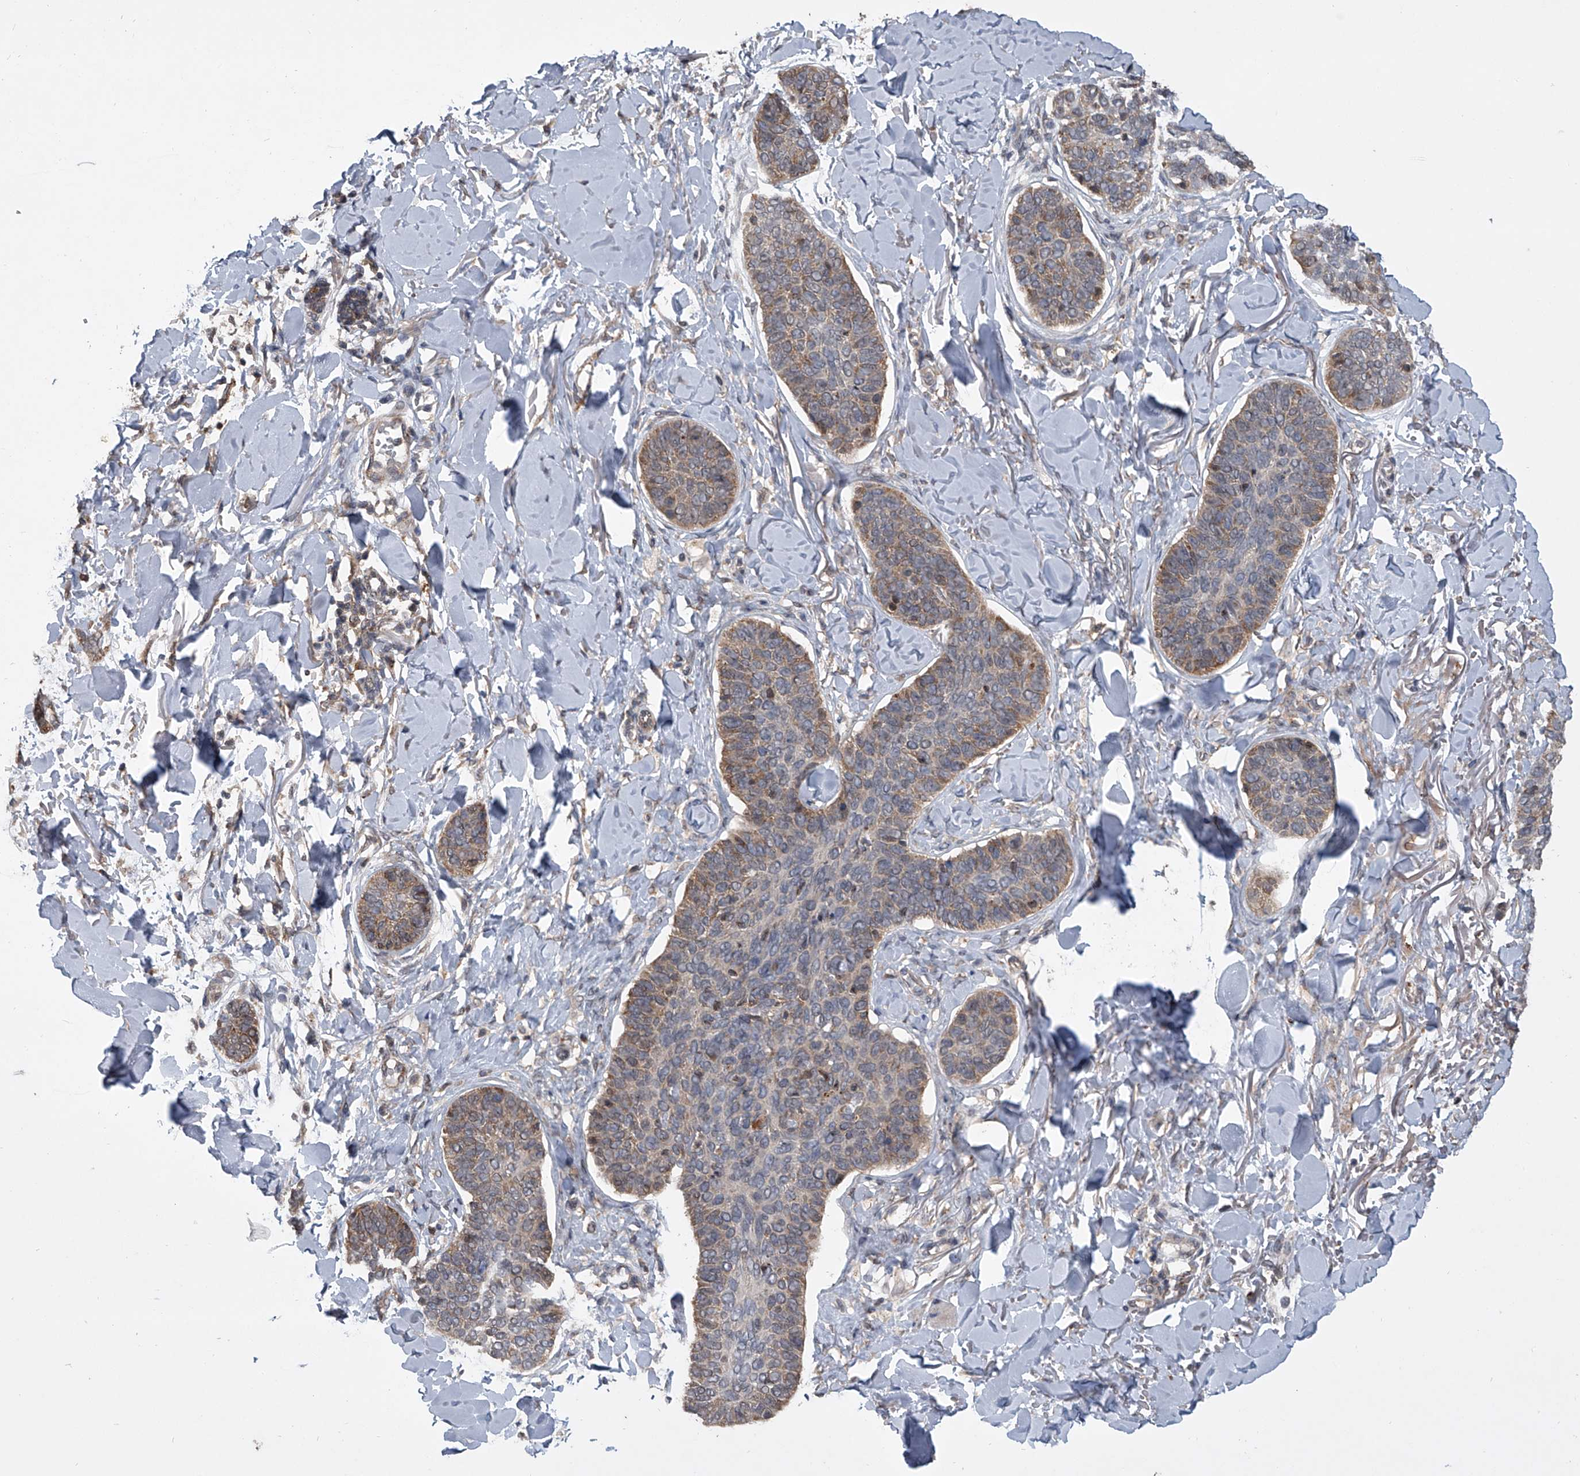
{"staining": {"intensity": "weak", "quantity": "<25%", "location": "cytoplasmic/membranous"}, "tissue": "skin cancer", "cell_type": "Tumor cells", "image_type": "cancer", "snomed": [{"axis": "morphology", "description": "Basal cell carcinoma"}, {"axis": "topography", "description": "Skin"}], "caption": "There is no significant staining in tumor cells of skin cancer.", "gene": "GEMIN8", "patient": {"sex": "male", "age": 85}}